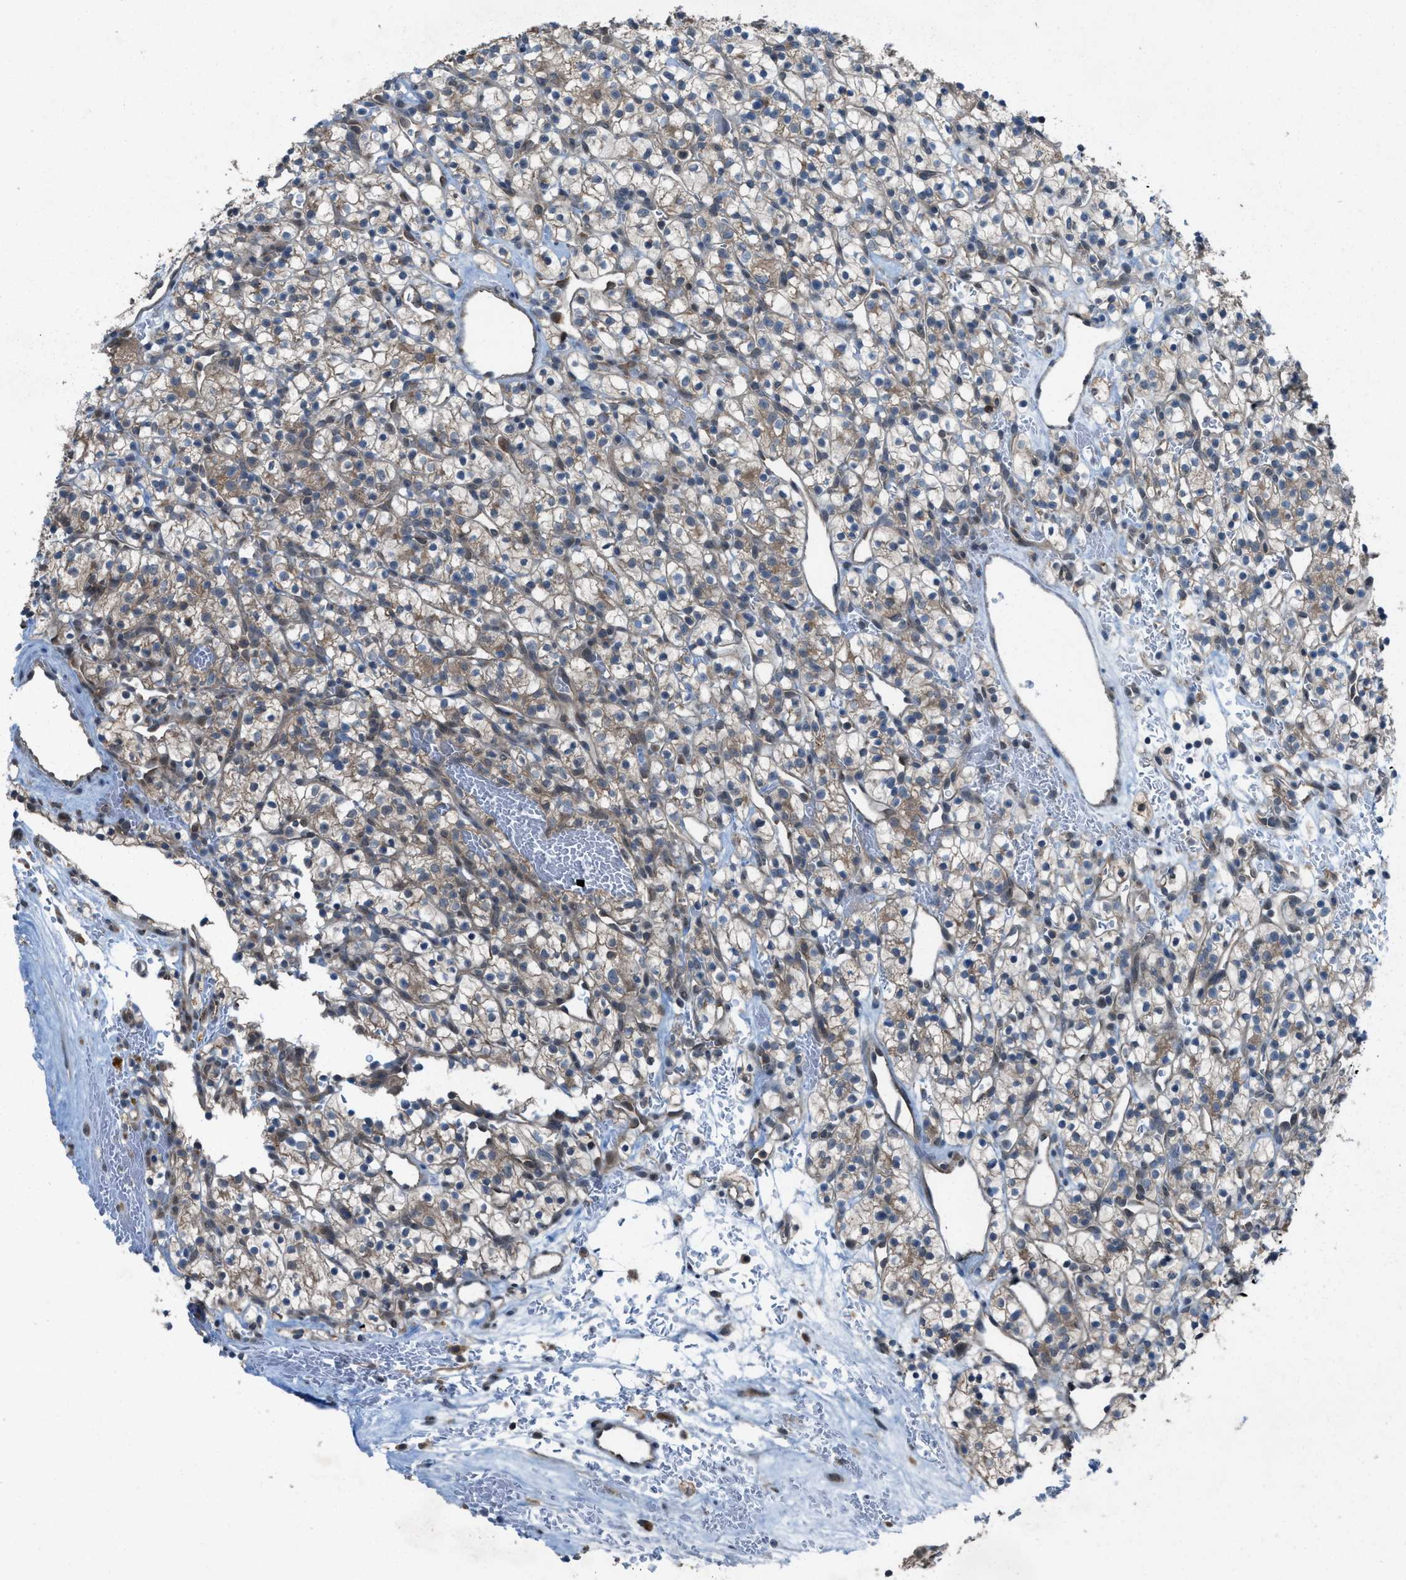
{"staining": {"intensity": "weak", "quantity": "<25%", "location": "cytoplasmic/membranous"}, "tissue": "renal cancer", "cell_type": "Tumor cells", "image_type": "cancer", "snomed": [{"axis": "morphology", "description": "Adenocarcinoma, NOS"}, {"axis": "topography", "description": "Kidney"}], "caption": "Immunohistochemistry image of neoplastic tissue: human renal cancer (adenocarcinoma) stained with DAB demonstrates no significant protein positivity in tumor cells.", "gene": "PLAA", "patient": {"sex": "female", "age": 57}}